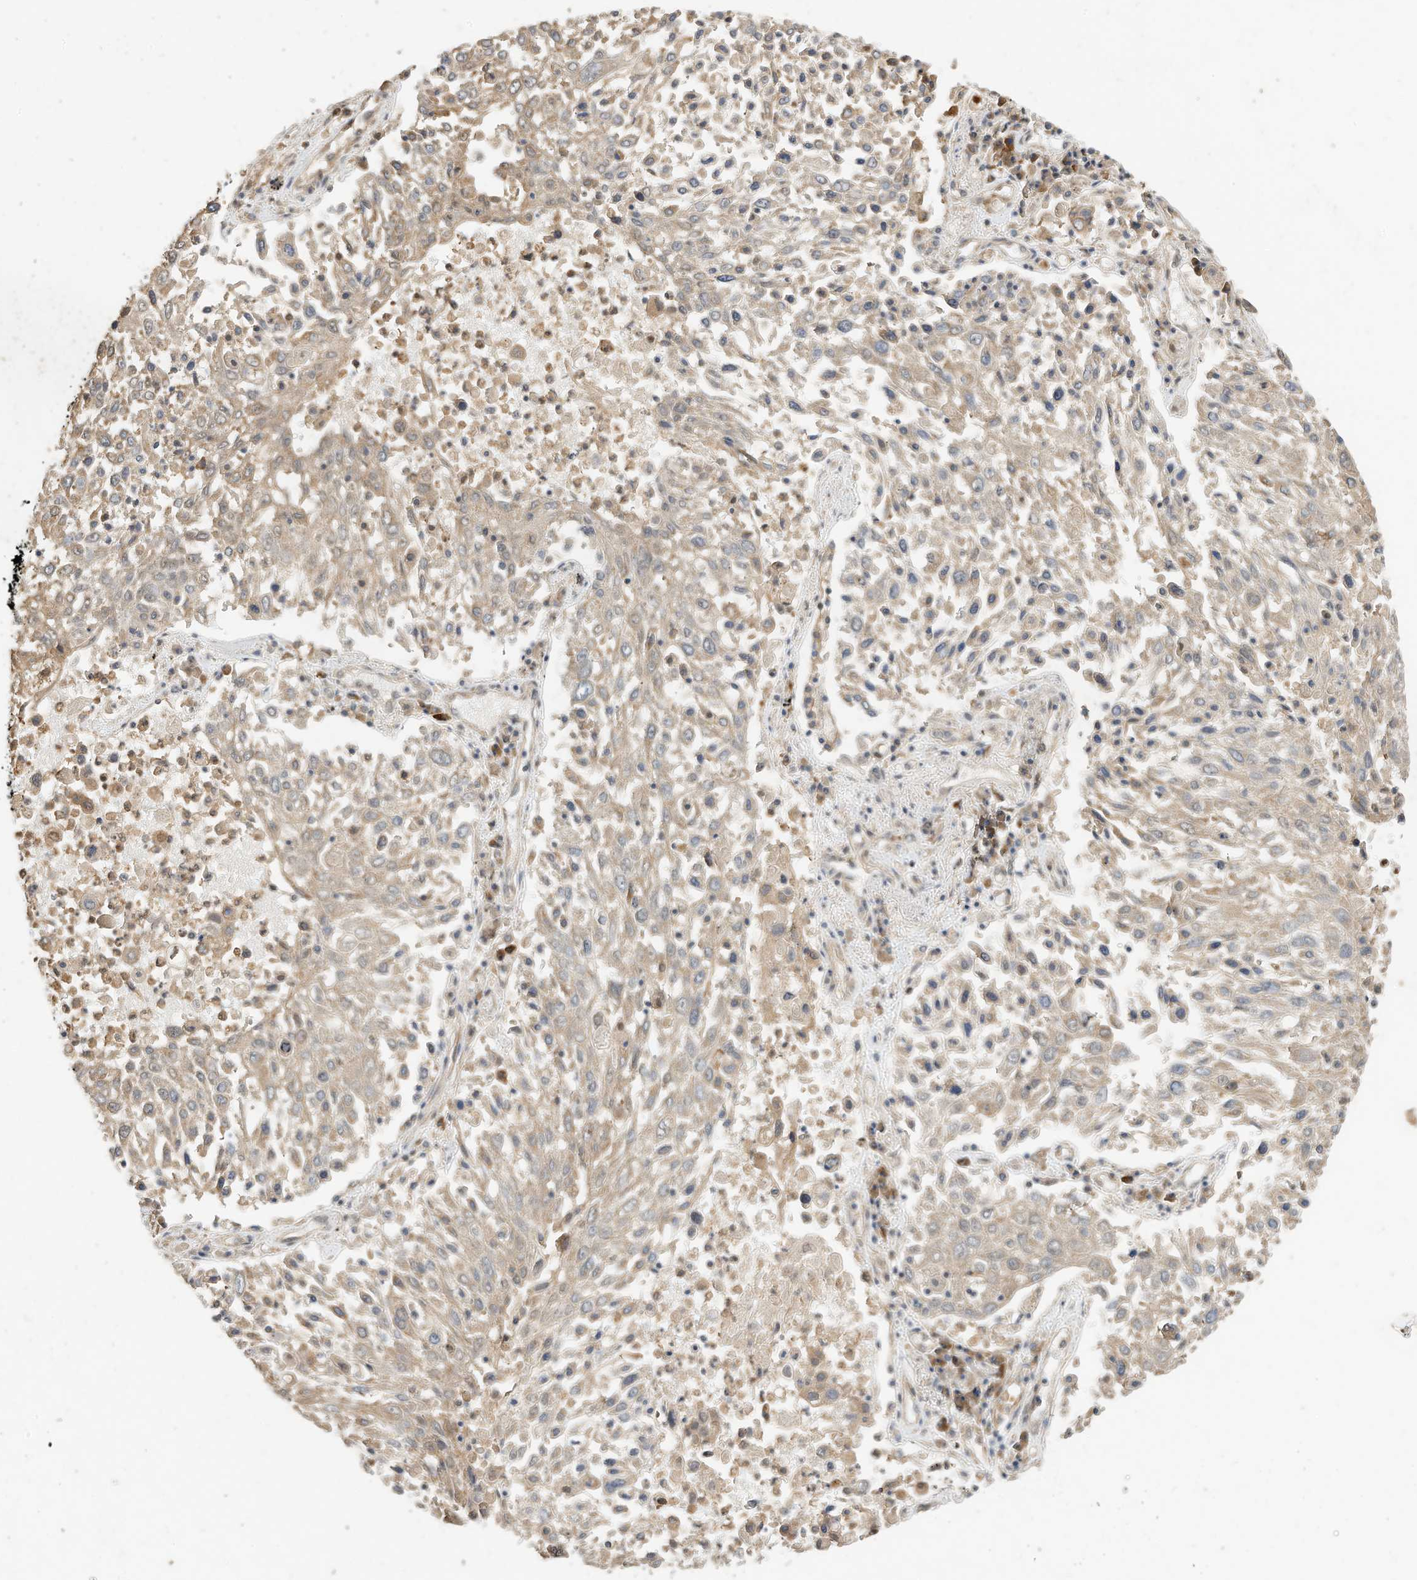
{"staining": {"intensity": "weak", "quantity": ">75%", "location": "cytoplasmic/membranous"}, "tissue": "lung cancer", "cell_type": "Tumor cells", "image_type": "cancer", "snomed": [{"axis": "morphology", "description": "Squamous cell carcinoma, NOS"}, {"axis": "topography", "description": "Lung"}], "caption": "Squamous cell carcinoma (lung) tissue demonstrates weak cytoplasmic/membranous staining in approximately >75% of tumor cells, visualized by immunohistochemistry.", "gene": "OFD1", "patient": {"sex": "male", "age": 65}}